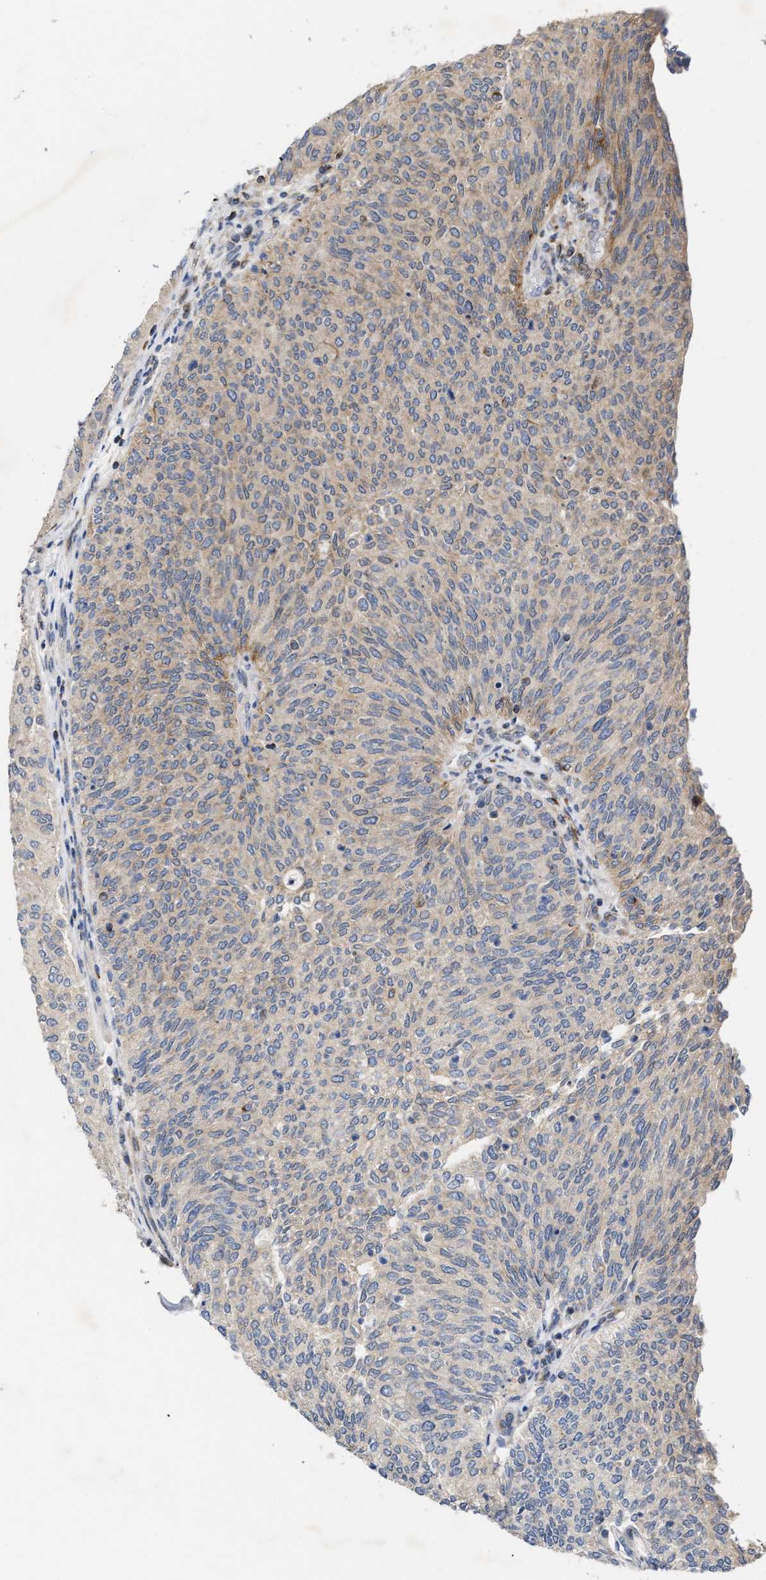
{"staining": {"intensity": "weak", "quantity": "<25%", "location": "cytoplasmic/membranous"}, "tissue": "urothelial cancer", "cell_type": "Tumor cells", "image_type": "cancer", "snomed": [{"axis": "morphology", "description": "Urothelial carcinoma, Low grade"}, {"axis": "topography", "description": "Urinary bladder"}], "caption": "IHC micrograph of neoplastic tissue: human urothelial cancer stained with DAB (3,3'-diaminobenzidine) demonstrates no significant protein staining in tumor cells.", "gene": "BBLN", "patient": {"sex": "female", "age": 79}}